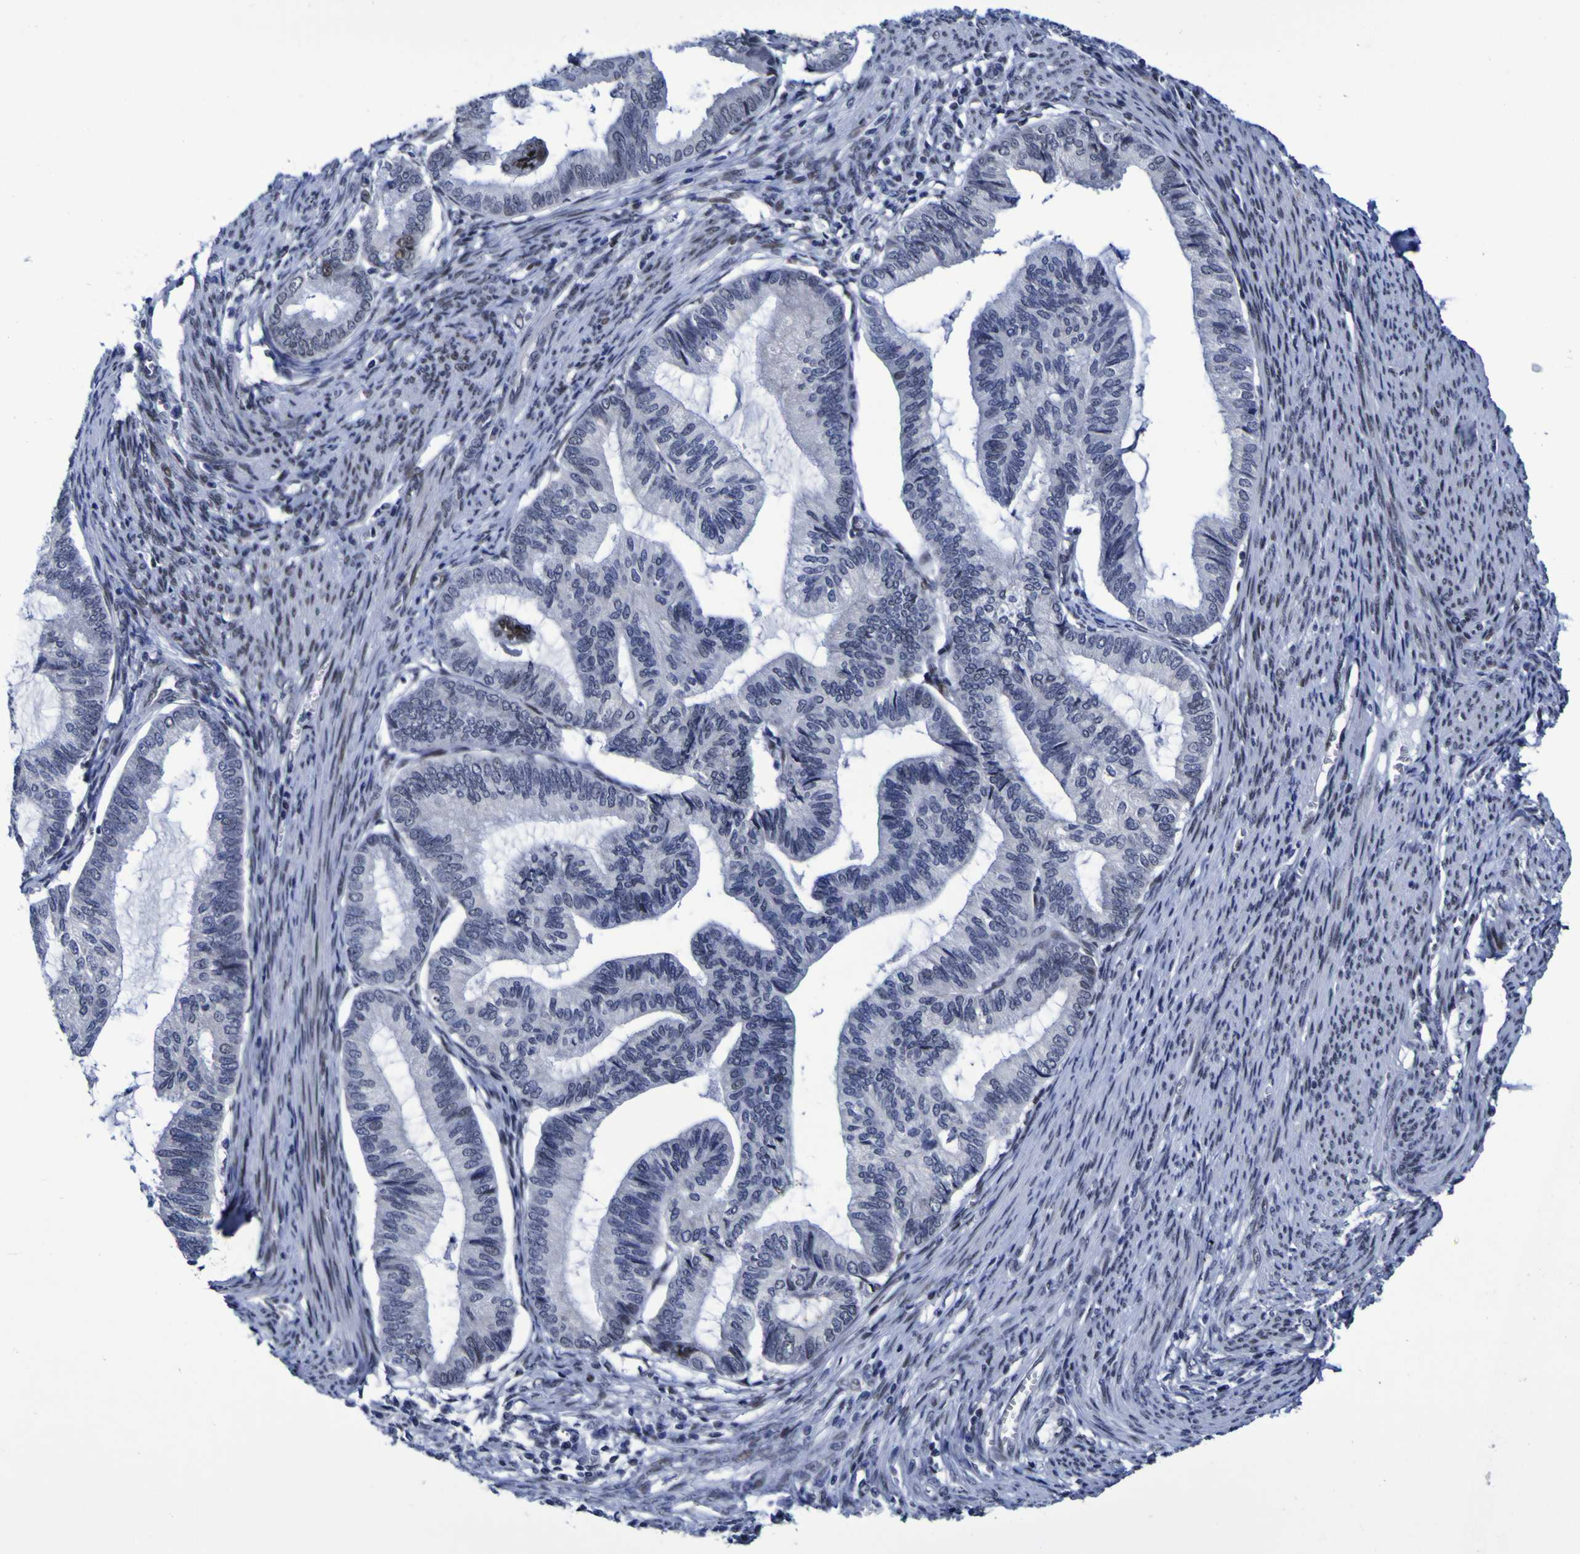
{"staining": {"intensity": "negative", "quantity": "none", "location": "none"}, "tissue": "cervical cancer", "cell_type": "Tumor cells", "image_type": "cancer", "snomed": [{"axis": "morphology", "description": "Normal tissue, NOS"}, {"axis": "morphology", "description": "Adenocarcinoma, NOS"}, {"axis": "topography", "description": "Cervix"}, {"axis": "topography", "description": "Endometrium"}], "caption": "A micrograph of human cervical cancer is negative for staining in tumor cells. Brightfield microscopy of immunohistochemistry stained with DAB (brown) and hematoxylin (blue), captured at high magnification.", "gene": "MBD3", "patient": {"sex": "female", "age": 86}}